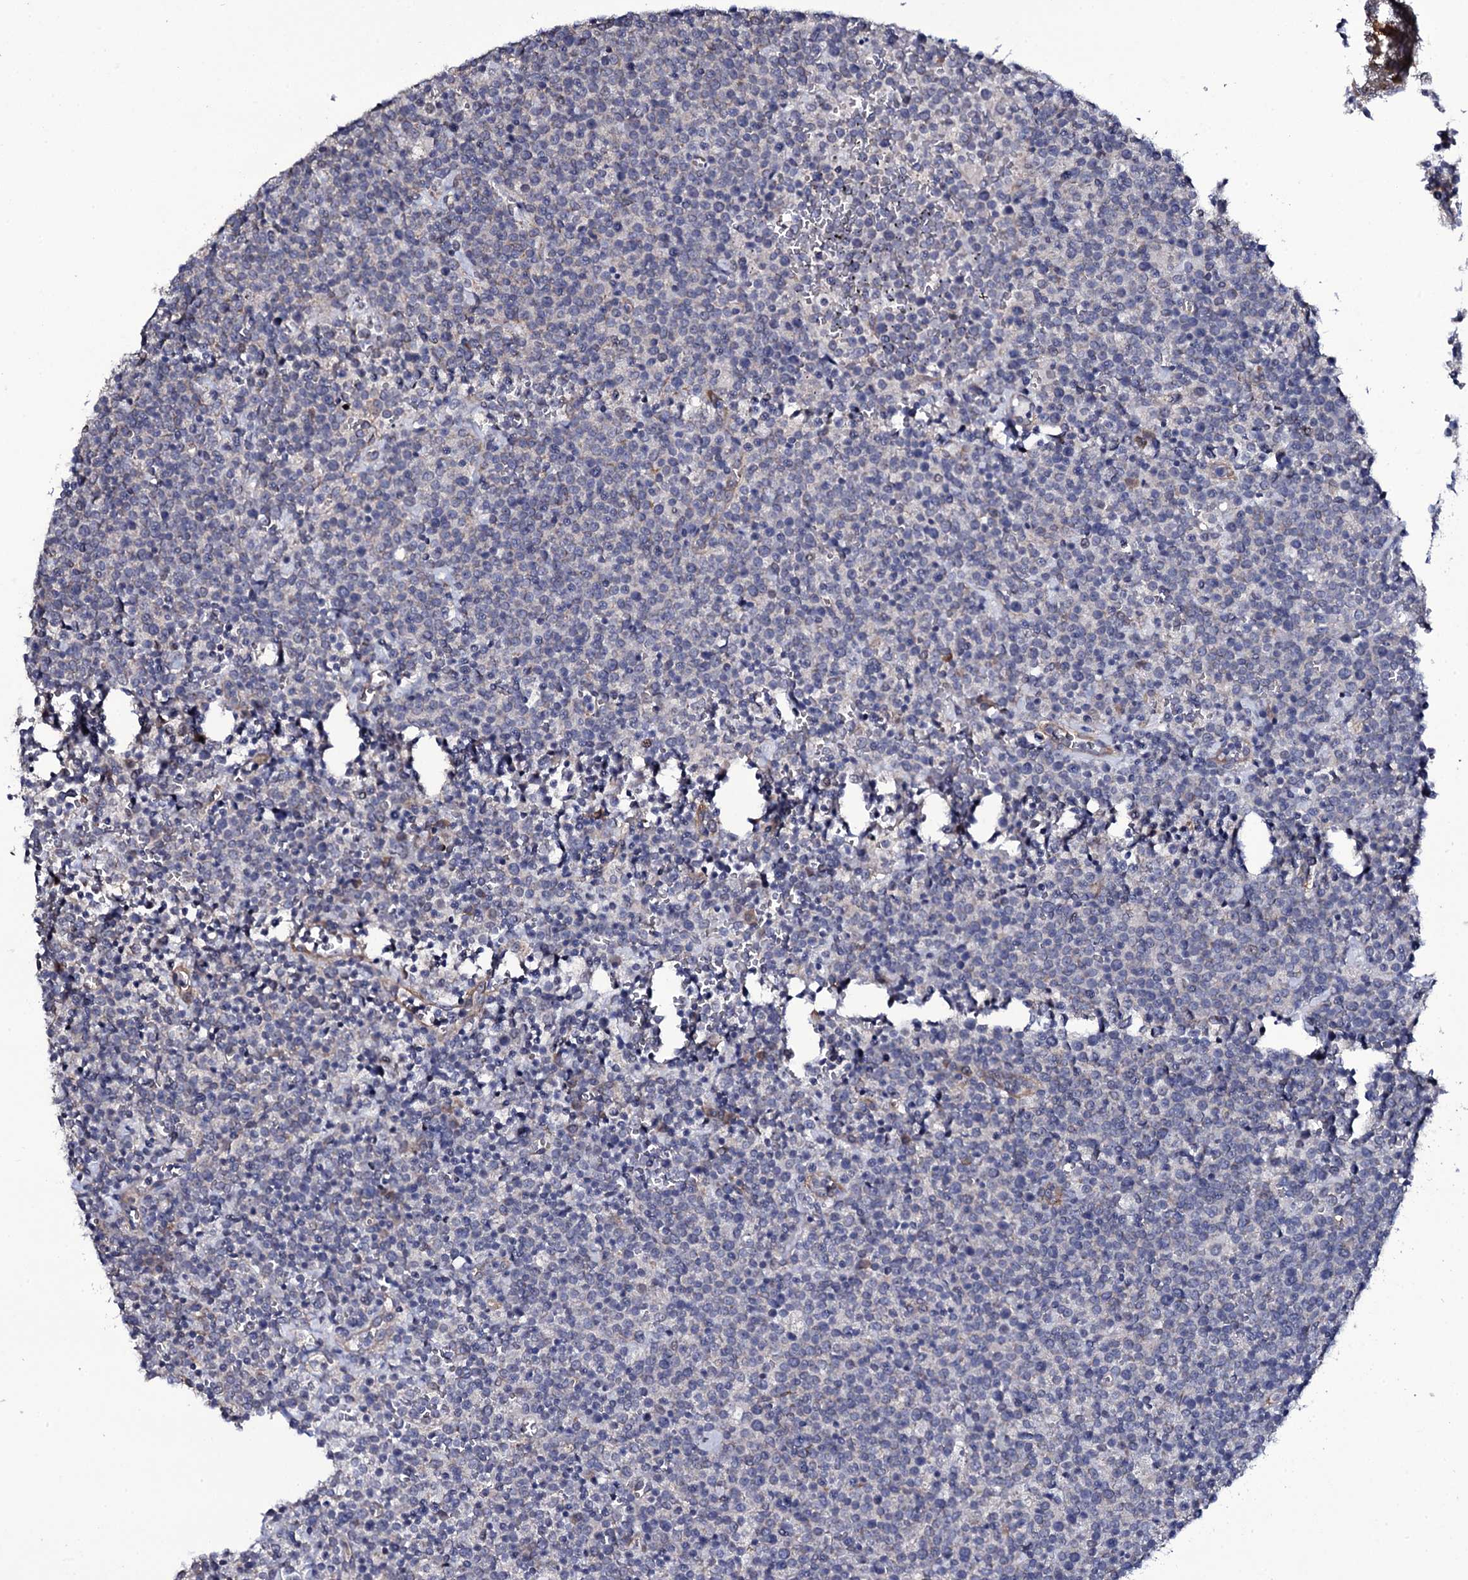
{"staining": {"intensity": "negative", "quantity": "none", "location": "none"}, "tissue": "lymphoma", "cell_type": "Tumor cells", "image_type": "cancer", "snomed": [{"axis": "morphology", "description": "Malignant lymphoma, non-Hodgkin's type, High grade"}, {"axis": "topography", "description": "Lymph node"}], "caption": "IHC of lymphoma reveals no positivity in tumor cells.", "gene": "GAREM1", "patient": {"sex": "male", "age": 61}}